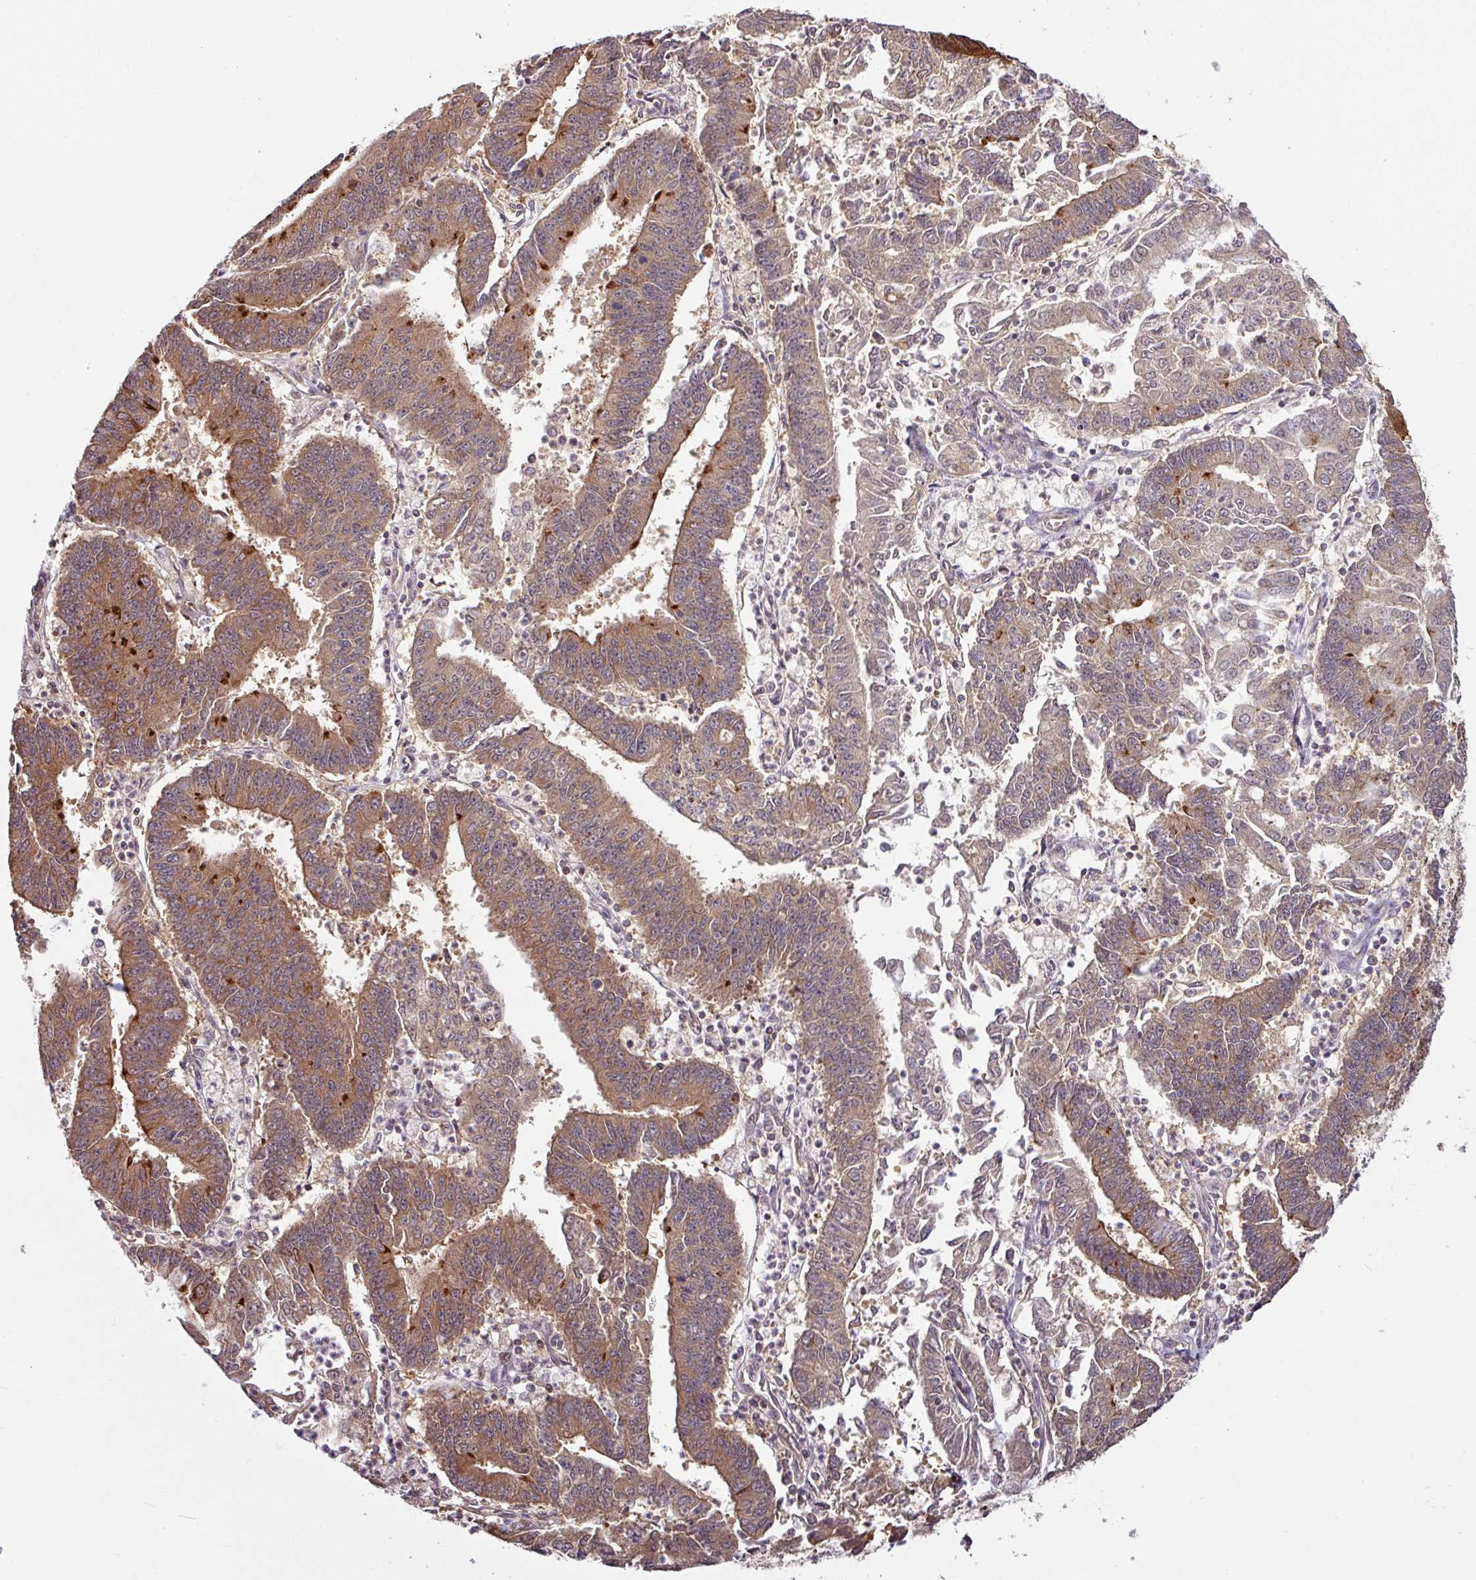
{"staining": {"intensity": "moderate", "quantity": ">75%", "location": "cytoplasmic/membranous"}, "tissue": "endometrial cancer", "cell_type": "Tumor cells", "image_type": "cancer", "snomed": [{"axis": "morphology", "description": "Adenocarcinoma, NOS"}, {"axis": "topography", "description": "Endometrium"}], "caption": "Endometrial cancer was stained to show a protein in brown. There is medium levels of moderate cytoplasmic/membranous staining in approximately >75% of tumor cells.", "gene": "SHB", "patient": {"sex": "female", "age": 73}}